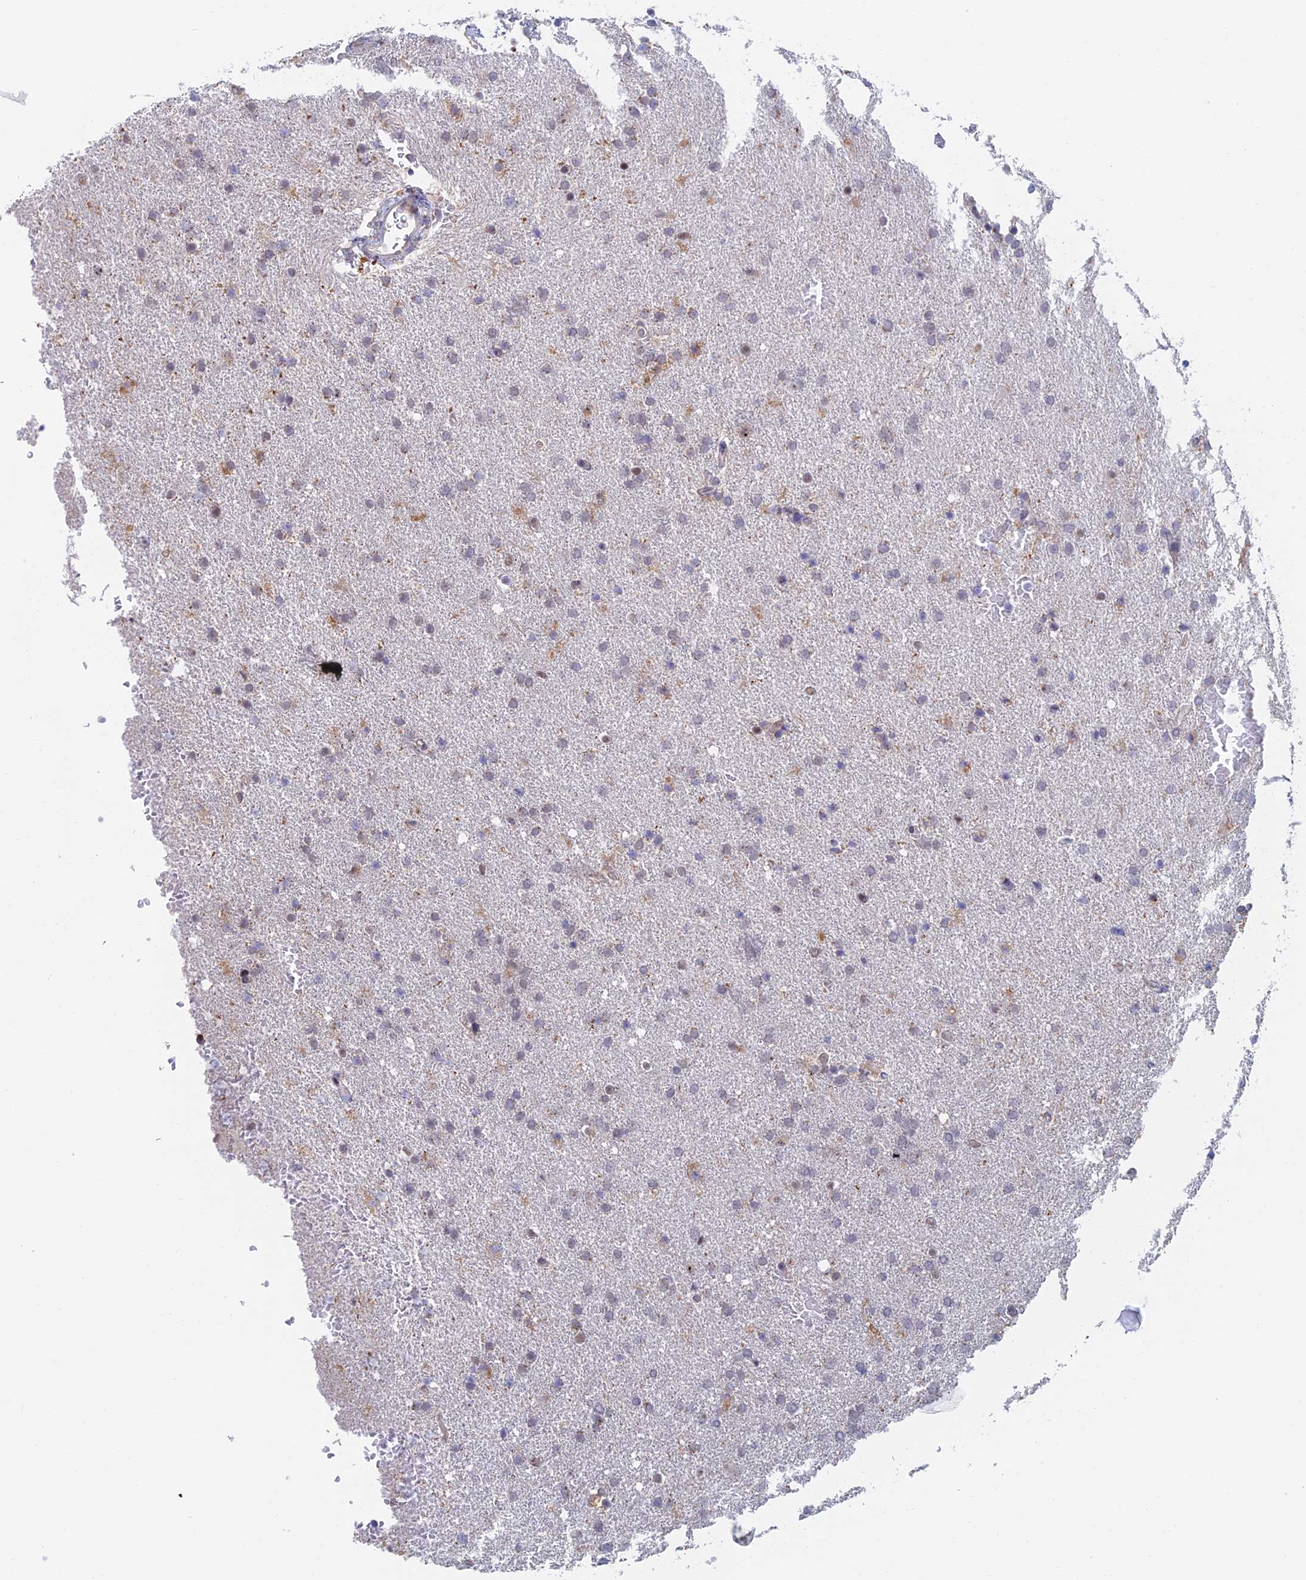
{"staining": {"intensity": "negative", "quantity": "none", "location": "none"}, "tissue": "glioma", "cell_type": "Tumor cells", "image_type": "cancer", "snomed": [{"axis": "morphology", "description": "Glioma, malignant, High grade"}, {"axis": "topography", "description": "Brain"}], "caption": "Tumor cells show no significant protein staining in malignant glioma (high-grade).", "gene": "ZUP1", "patient": {"sex": "male", "age": 72}}